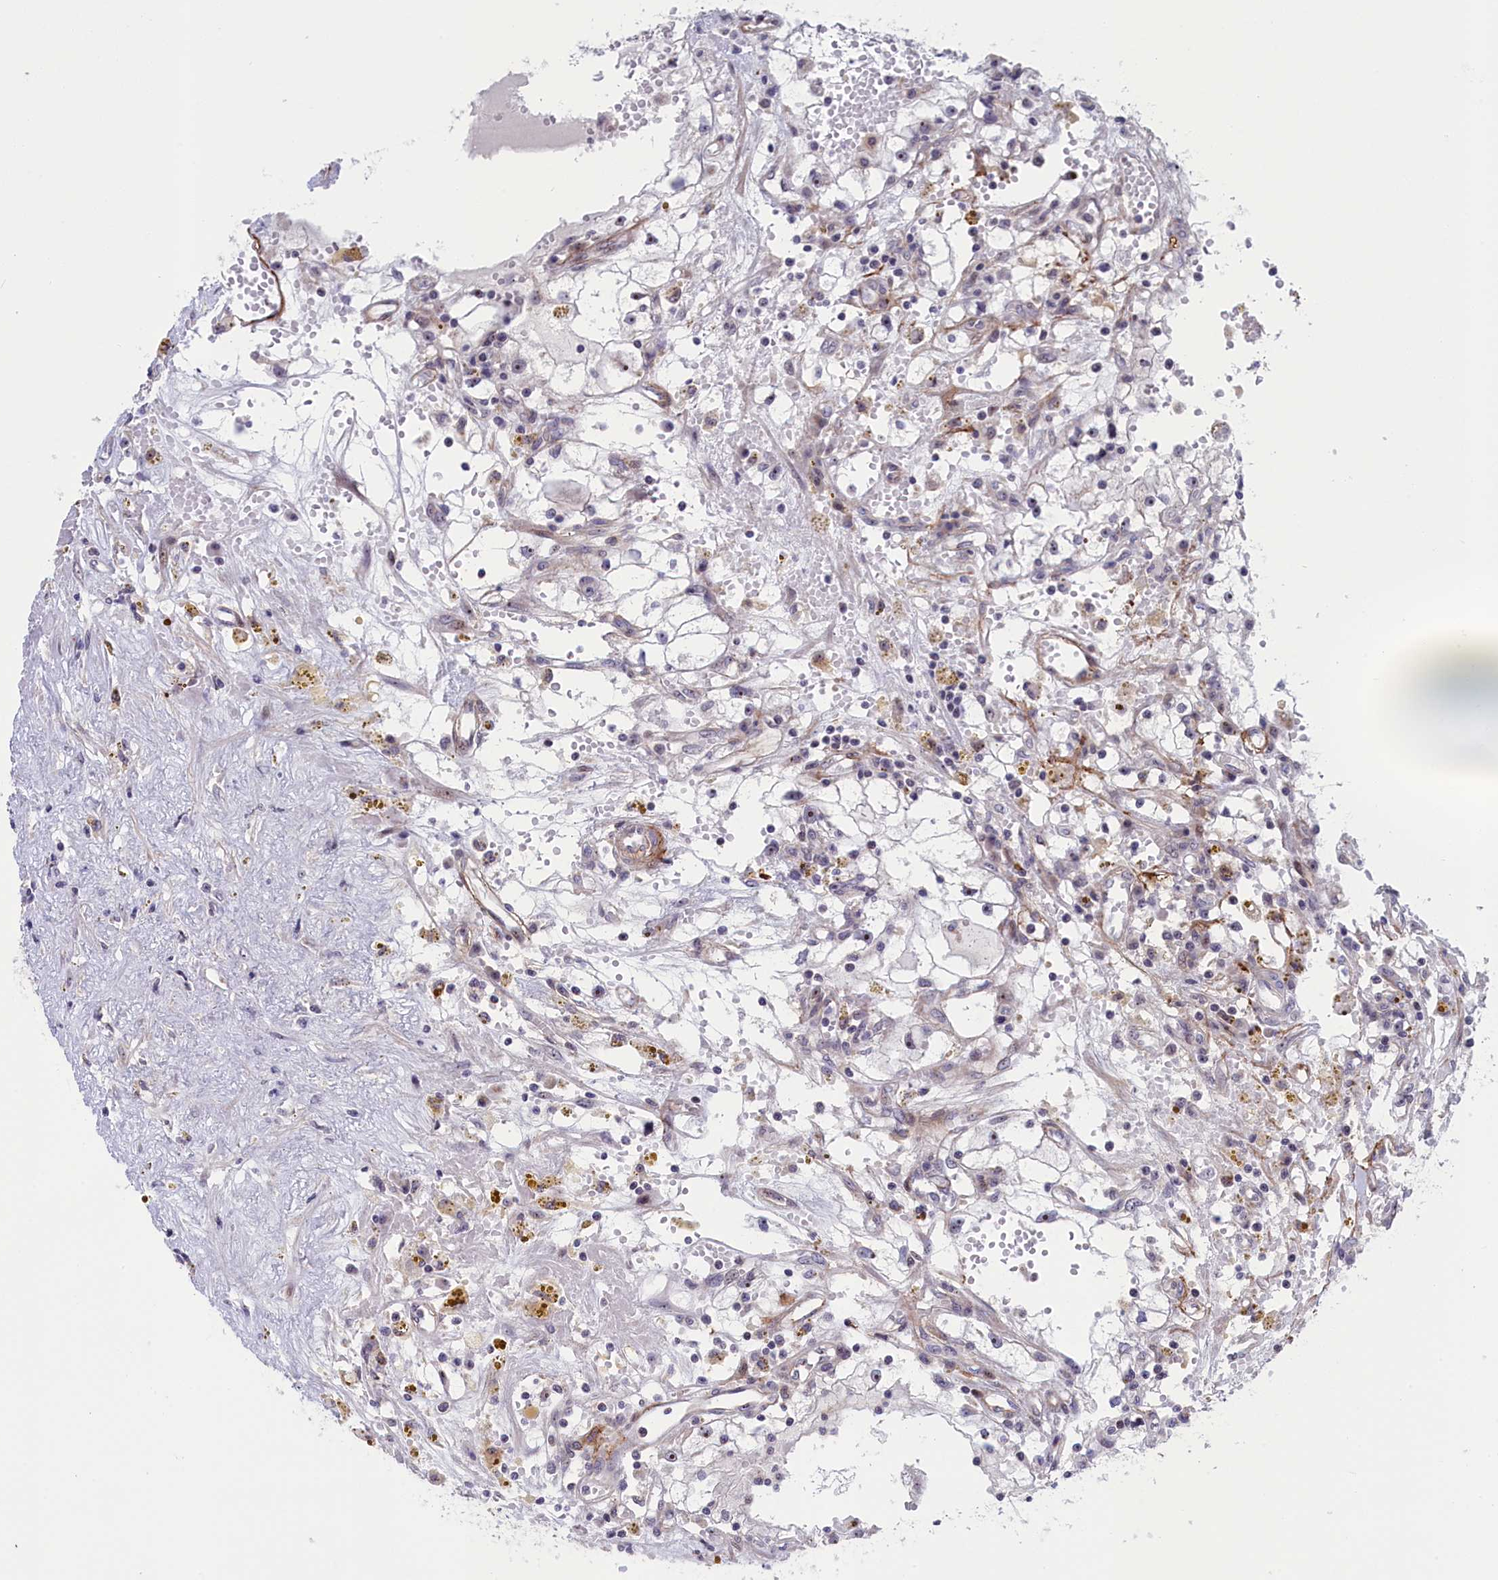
{"staining": {"intensity": "negative", "quantity": "none", "location": "none"}, "tissue": "renal cancer", "cell_type": "Tumor cells", "image_type": "cancer", "snomed": [{"axis": "morphology", "description": "Adenocarcinoma, NOS"}, {"axis": "topography", "description": "Kidney"}], "caption": "This histopathology image is of renal cancer stained with immunohistochemistry (IHC) to label a protein in brown with the nuclei are counter-stained blue. There is no positivity in tumor cells. Brightfield microscopy of immunohistochemistry stained with DAB (3,3'-diaminobenzidine) (brown) and hematoxylin (blue), captured at high magnification.", "gene": "PPAN", "patient": {"sex": "male", "age": 56}}